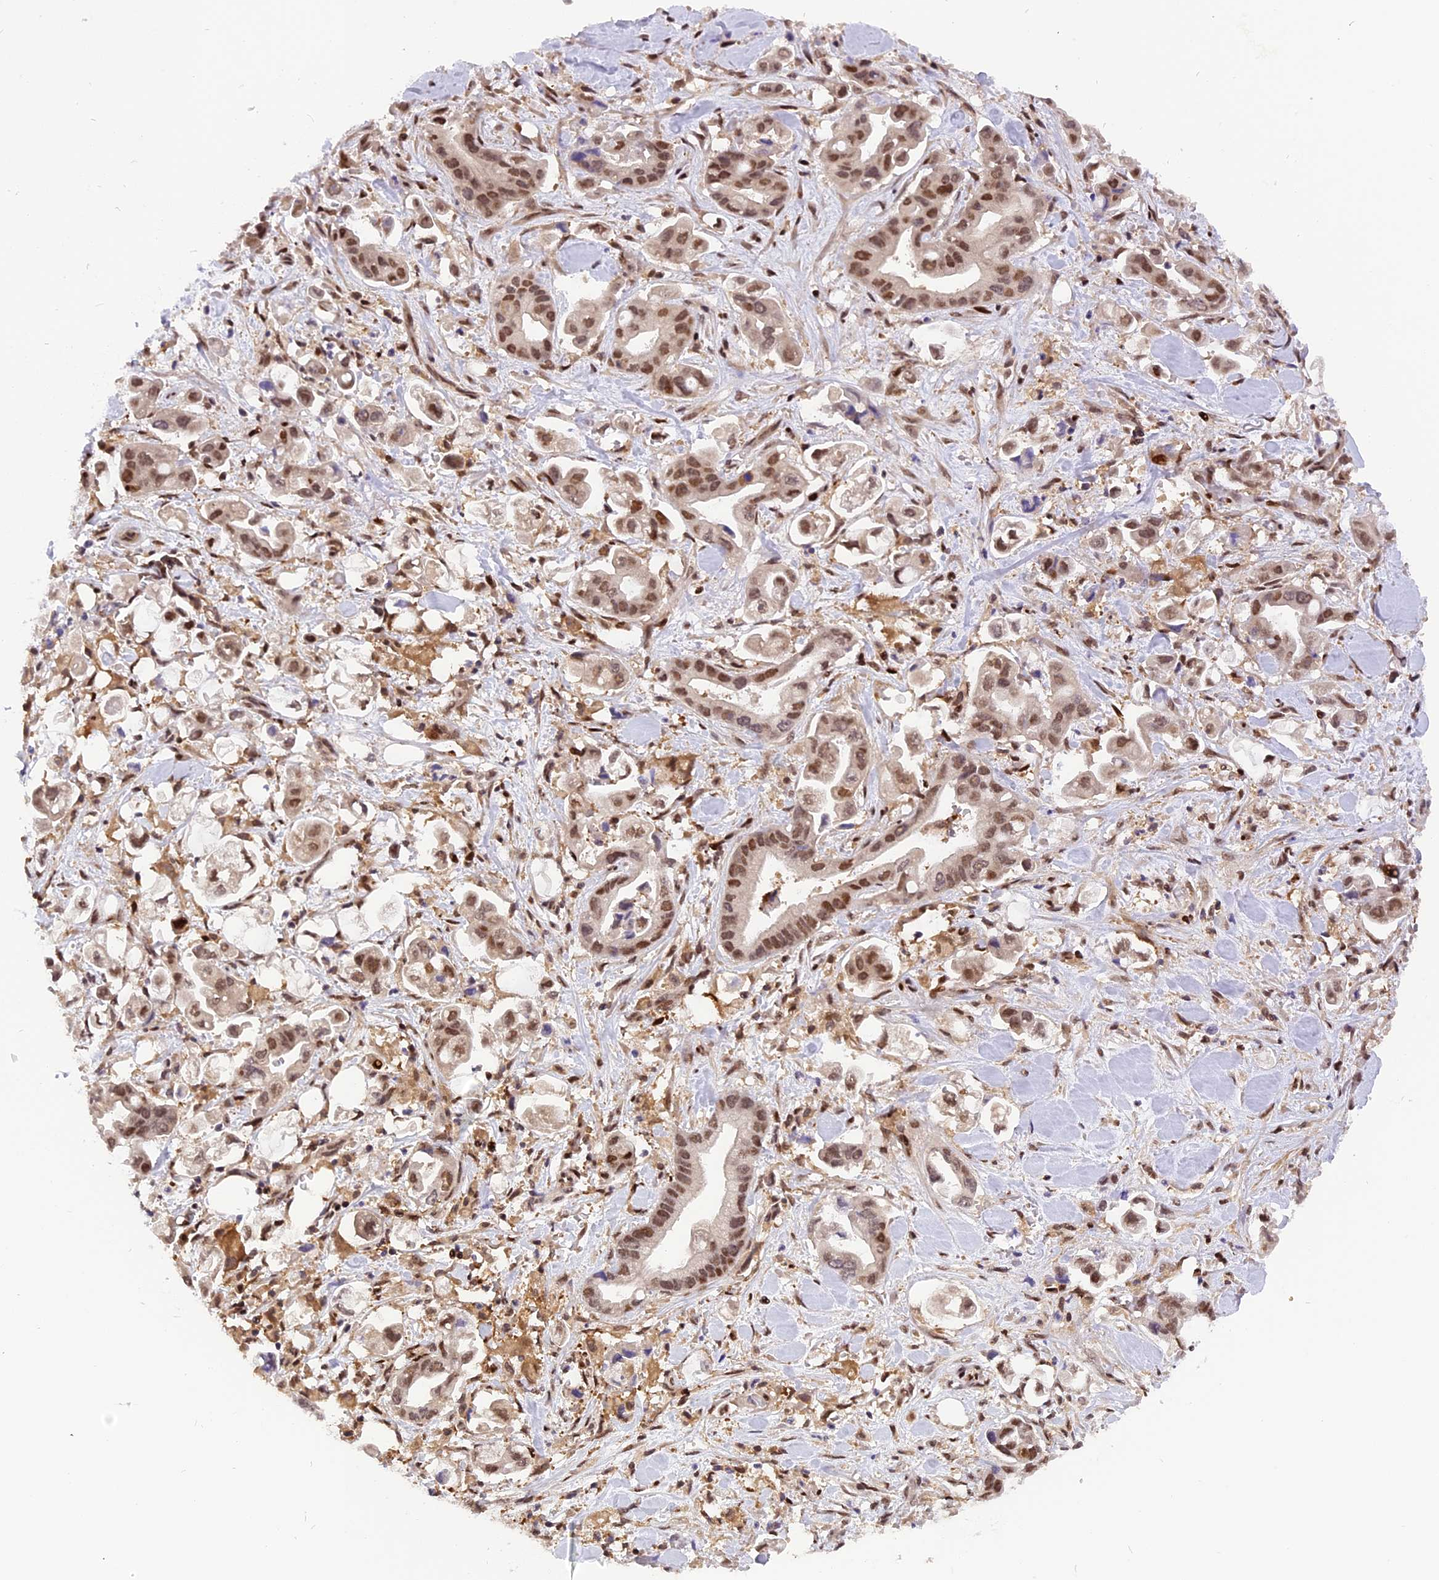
{"staining": {"intensity": "moderate", "quantity": ">75%", "location": "nuclear"}, "tissue": "stomach cancer", "cell_type": "Tumor cells", "image_type": "cancer", "snomed": [{"axis": "morphology", "description": "Adenocarcinoma, NOS"}, {"axis": "topography", "description": "Stomach"}], "caption": "About >75% of tumor cells in human stomach adenocarcinoma demonstrate moderate nuclear protein staining as visualized by brown immunohistochemical staining.", "gene": "RABGGTA", "patient": {"sex": "male", "age": 62}}